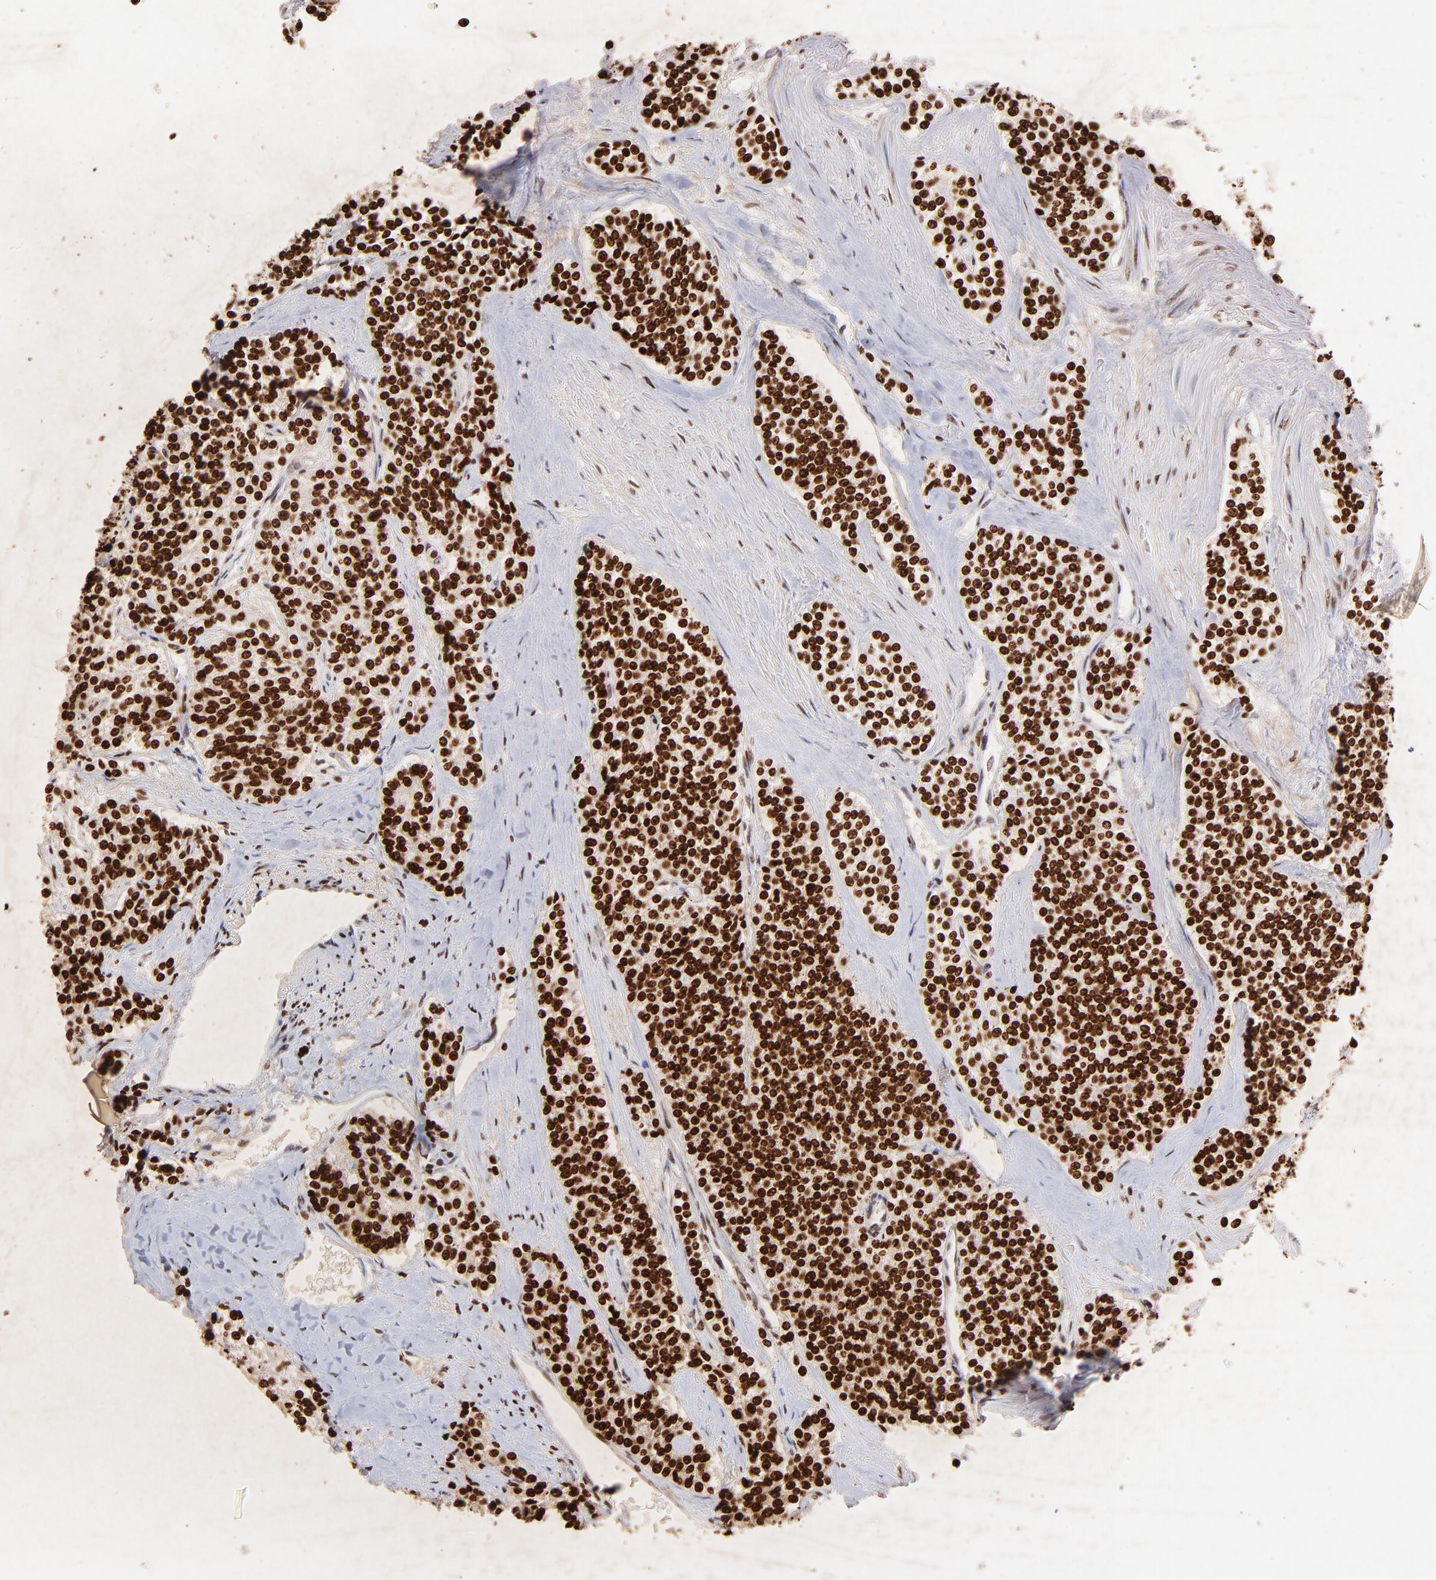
{"staining": {"intensity": "strong", "quantity": ">75%", "location": "nuclear"}, "tissue": "carcinoid", "cell_type": "Tumor cells", "image_type": "cancer", "snomed": [{"axis": "morphology", "description": "Carcinoid, malignant, NOS"}, {"axis": "topography", "description": "Stomach"}], "caption": "Carcinoid (malignant) tissue shows strong nuclear expression in approximately >75% of tumor cells The staining is performed using DAB brown chromogen to label protein expression. The nuclei are counter-stained blue using hematoxylin.", "gene": "FBH1", "patient": {"sex": "female", "age": 76}}